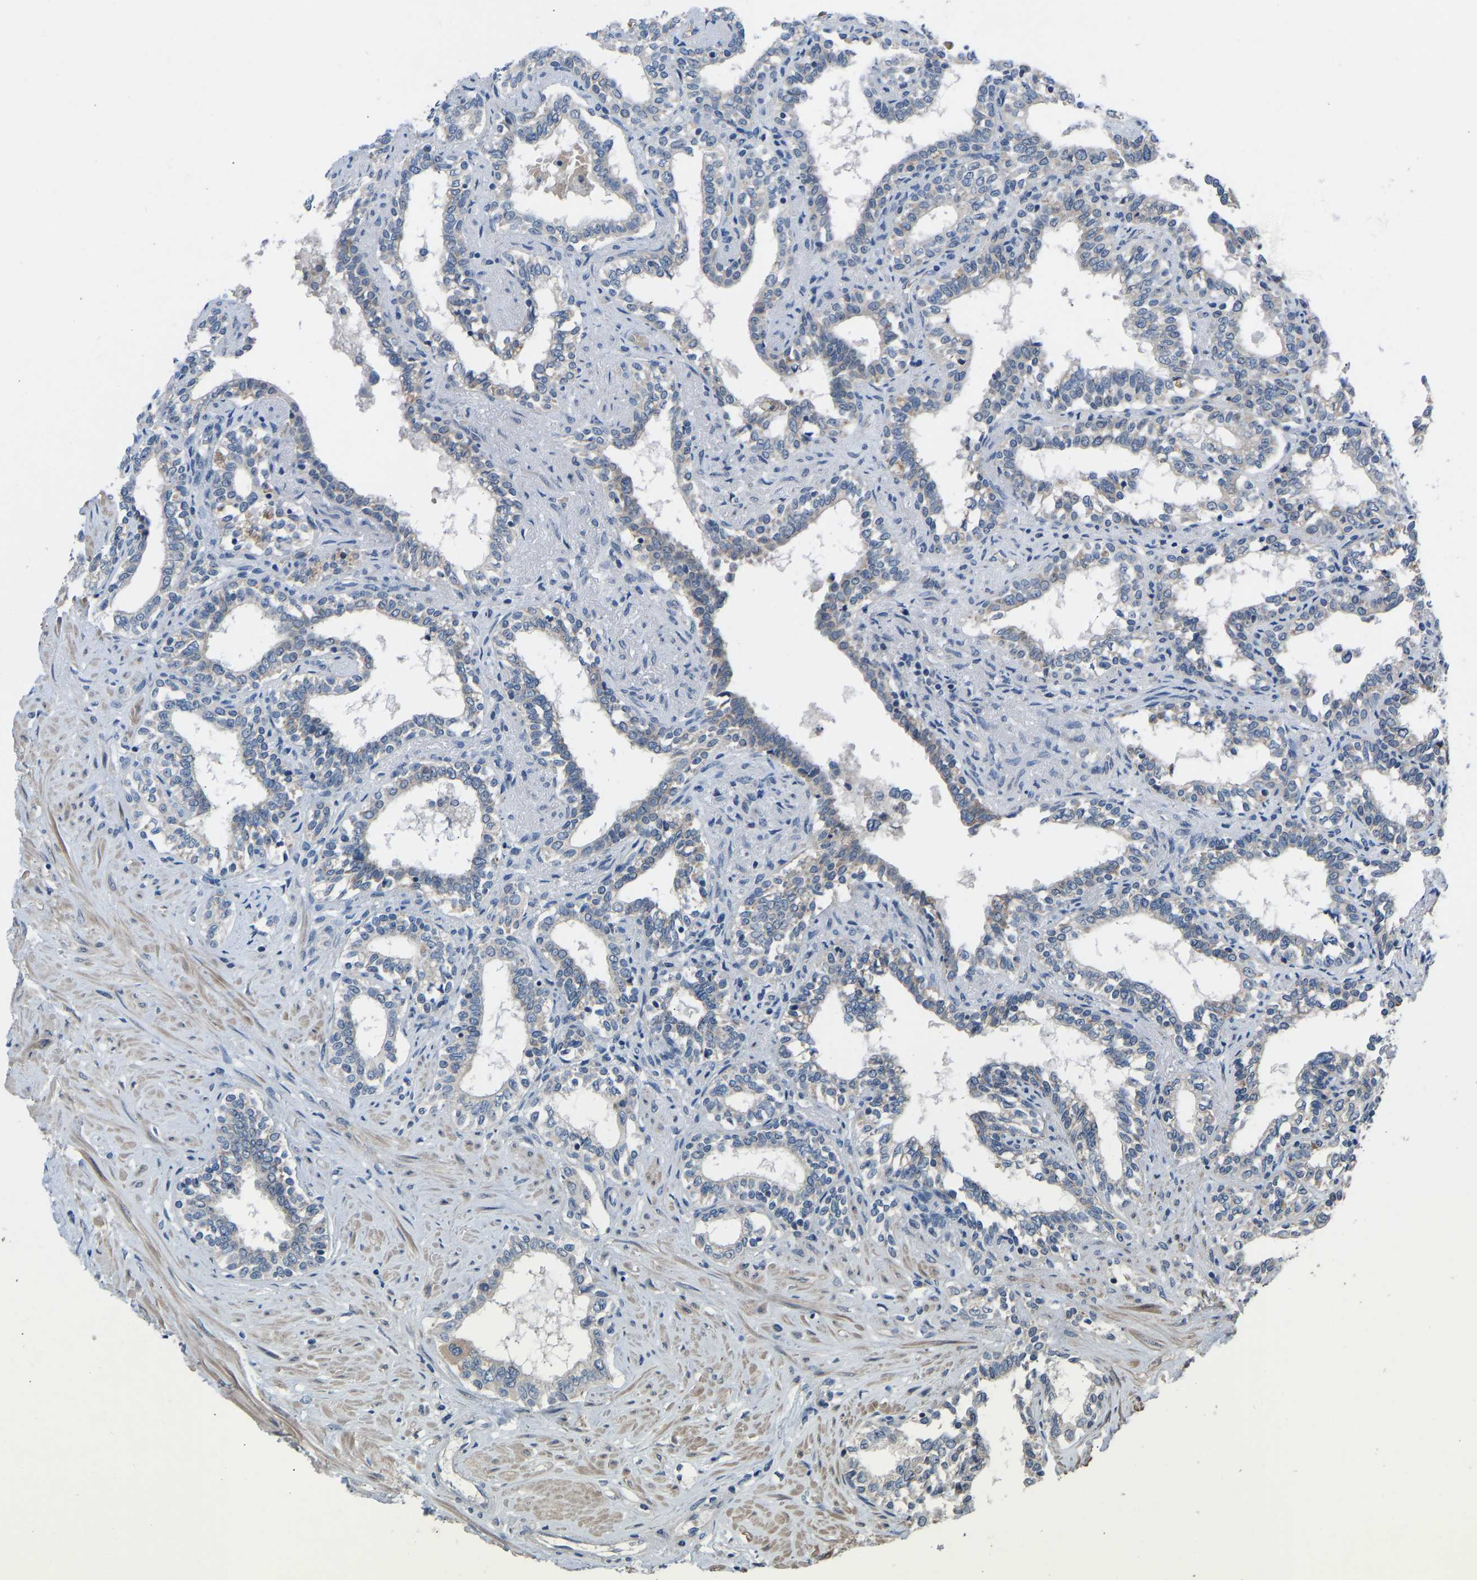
{"staining": {"intensity": "negative", "quantity": "none", "location": "none"}, "tissue": "seminal vesicle", "cell_type": "Glandular cells", "image_type": "normal", "snomed": [{"axis": "morphology", "description": "Normal tissue, NOS"}, {"axis": "morphology", "description": "Adenocarcinoma, High grade"}, {"axis": "topography", "description": "Prostate"}, {"axis": "topography", "description": "Seminal veicle"}], "caption": "Immunohistochemistry (IHC) of normal seminal vesicle reveals no positivity in glandular cells. (Brightfield microscopy of DAB (3,3'-diaminobenzidine) immunohistochemistry (IHC) at high magnification).", "gene": "CDK2AP1", "patient": {"sex": "male", "age": 55}}